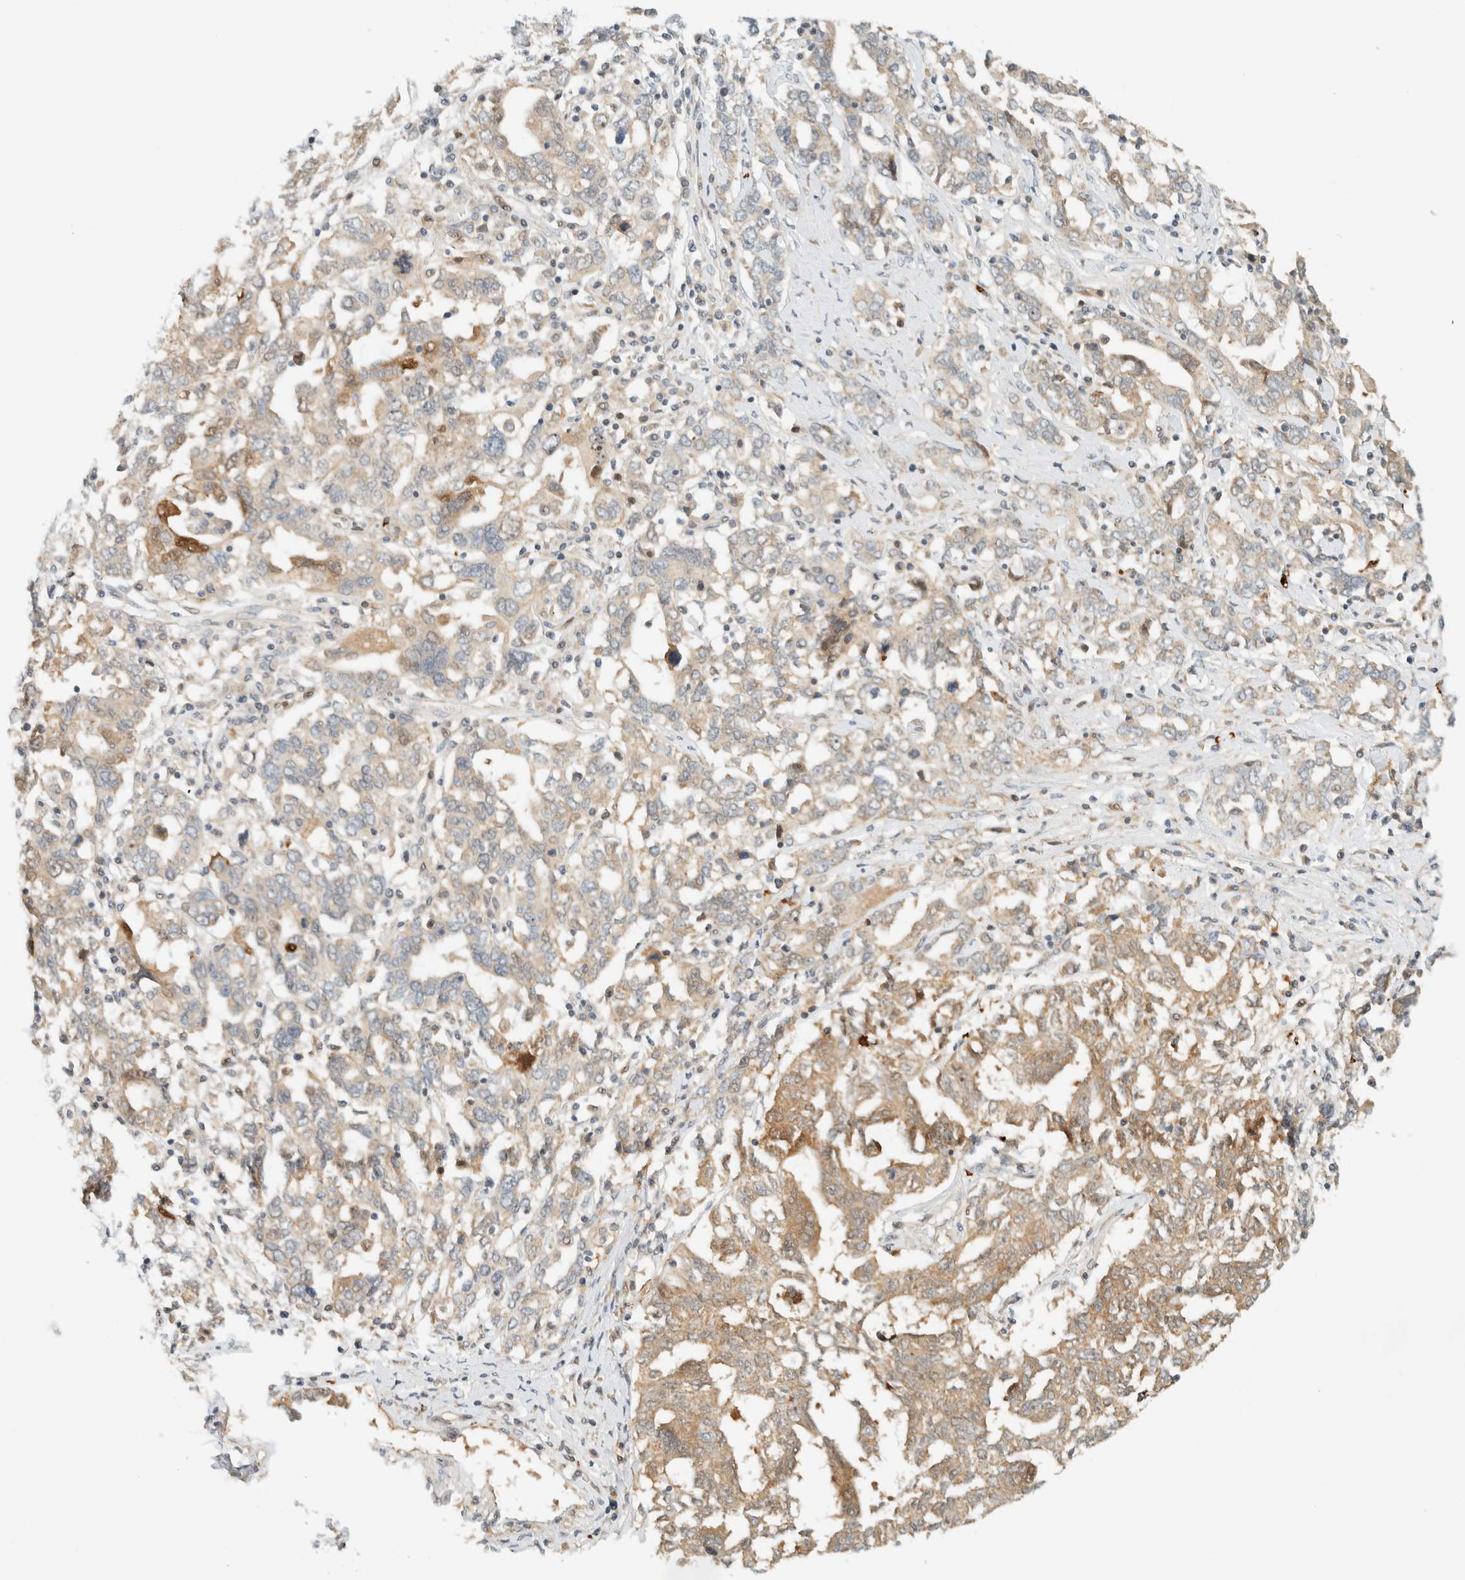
{"staining": {"intensity": "moderate", "quantity": "25%-75%", "location": "cytoplasmic/membranous"}, "tissue": "ovarian cancer", "cell_type": "Tumor cells", "image_type": "cancer", "snomed": [{"axis": "morphology", "description": "Carcinoma, endometroid"}, {"axis": "topography", "description": "Ovary"}], "caption": "Immunohistochemistry (DAB (3,3'-diaminobenzidine)) staining of ovarian cancer exhibits moderate cytoplasmic/membranous protein expression in approximately 25%-75% of tumor cells. The protein of interest is stained brown, and the nuclei are stained in blue (DAB (3,3'-diaminobenzidine) IHC with brightfield microscopy, high magnification).", "gene": "CCDC171", "patient": {"sex": "female", "age": 62}}